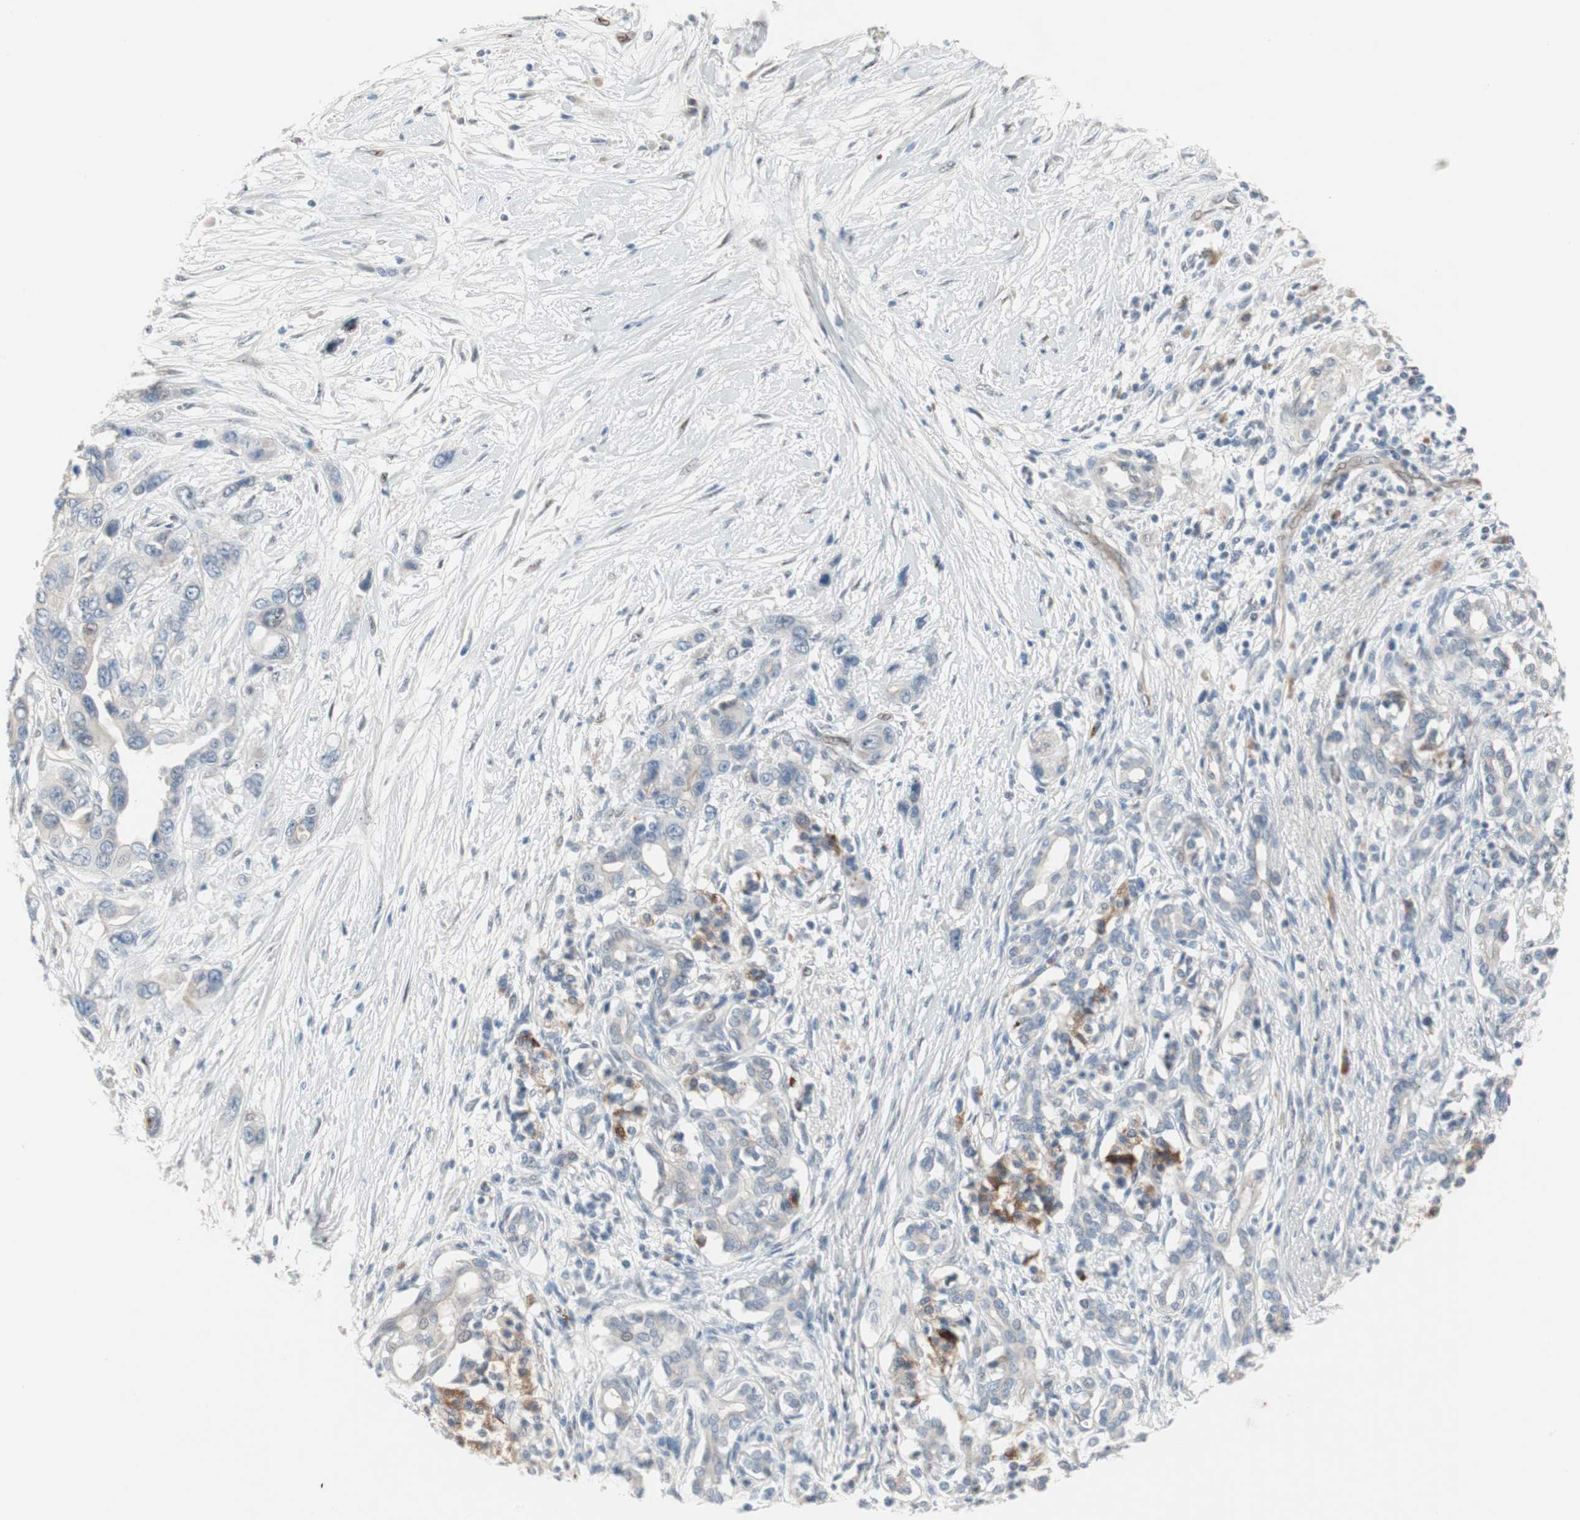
{"staining": {"intensity": "weak", "quantity": "<25%", "location": "cytoplasmic/membranous"}, "tissue": "pancreatic cancer", "cell_type": "Tumor cells", "image_type": "cancer", "snomed": [{"axis": "morphology", "description": "Adenocarcinoma, NOS"}, {"axis": "topography", "description": "Pancreas"}], "caption": "Tumor cells show no significant expression in adenocarcinoma (pancreatic). (DAB (3,3'-diaminobenzidine) immunohistochemistry (IHC) with hematoxylin counter stain).", "gene": "CAND2", "patient": {"sex": "male", "age": 46}}